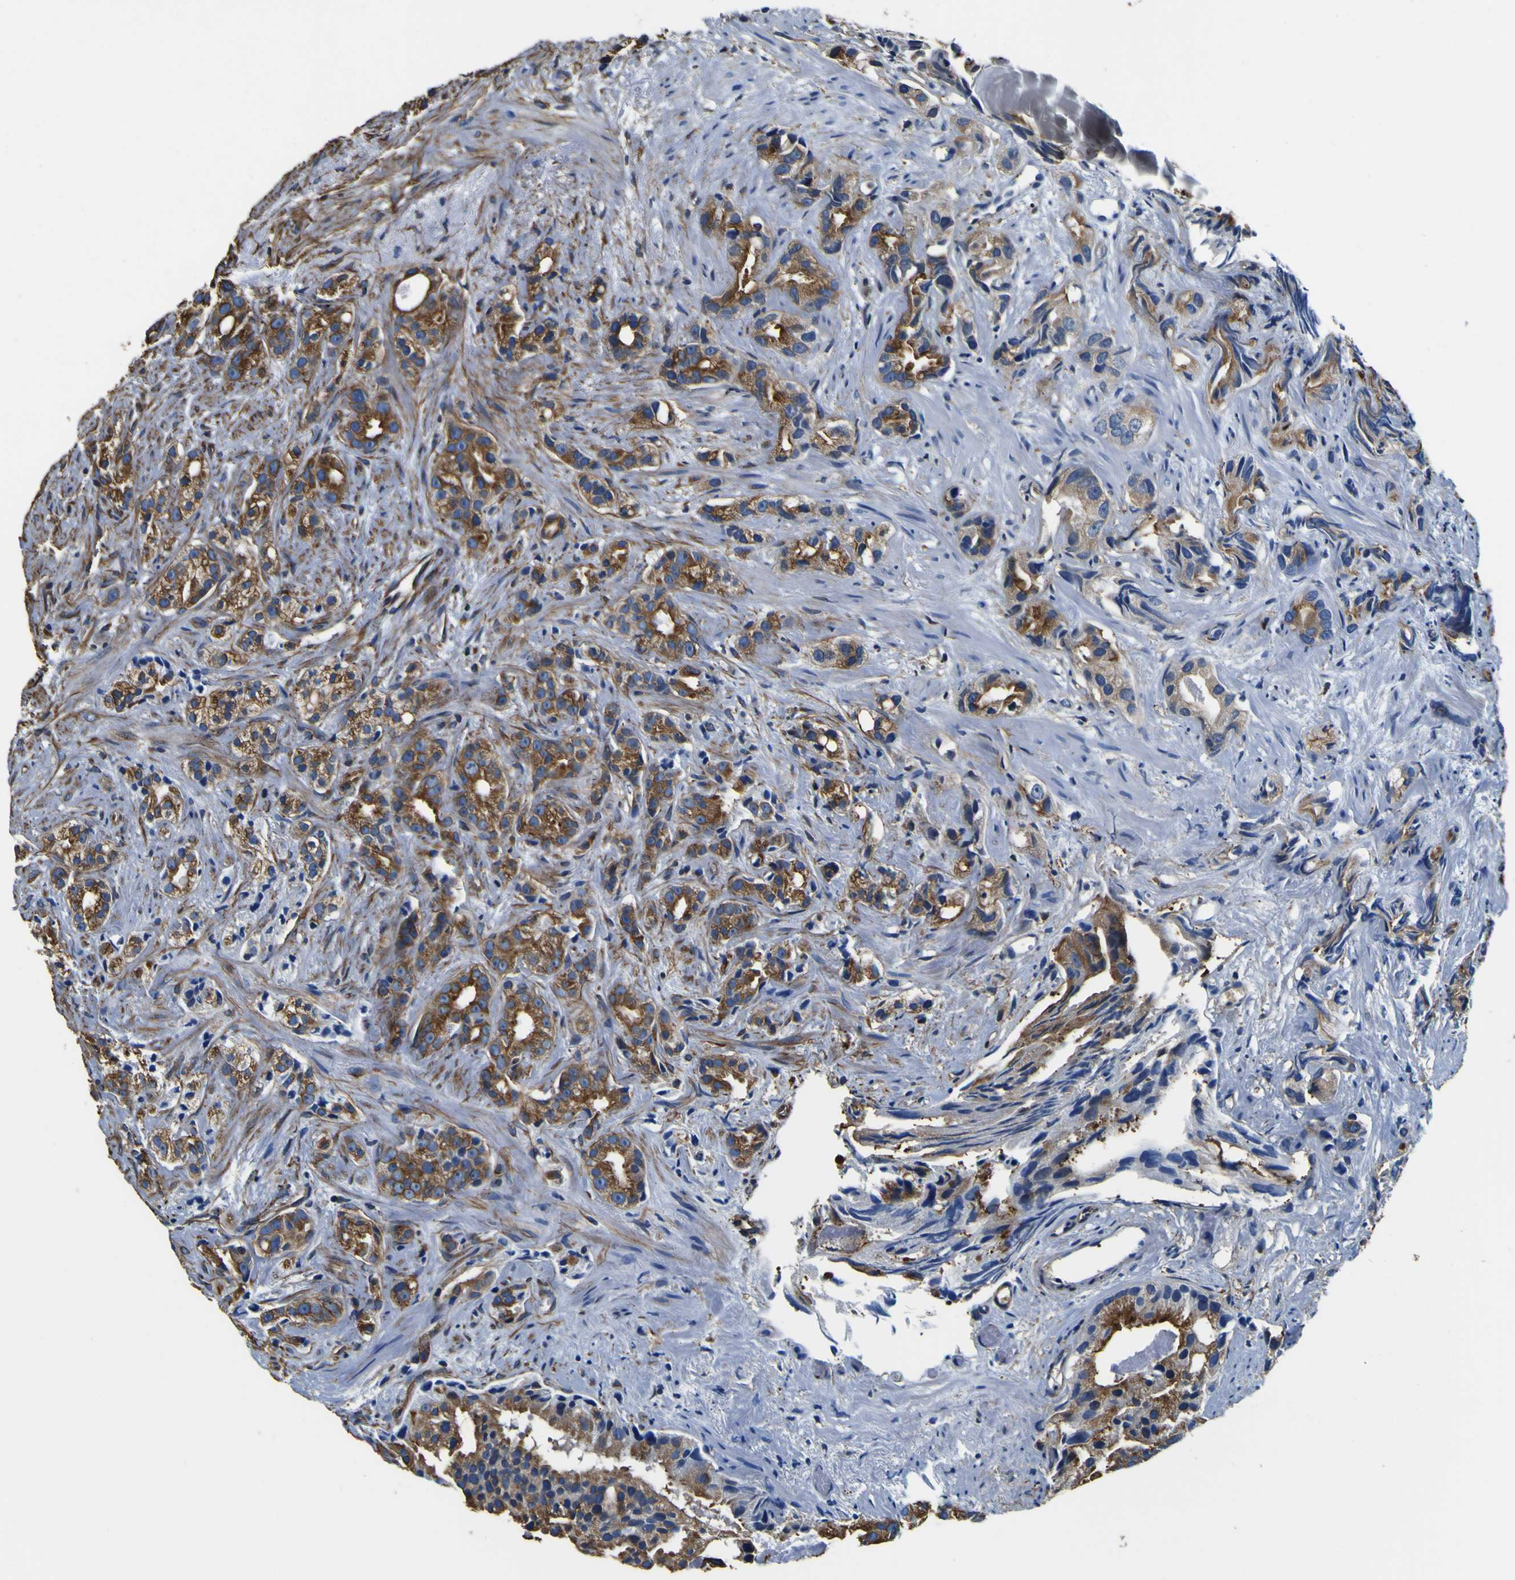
{"staining": {"intensity": "moderate", "quantity": ">75%", "location": "cytoplasmic/membranous"}, "tissue": "prostate cancer", "cell_type": "Tumor cells", "image_type": "cancer", "snomed": [{"axis": "morphology", "description": "Adenocarcinoma, Low grade"}, {"axis": "topography", "description": "Prostate"}], "caption": "The photomicrograph reveals a brown stain indicating the presence of a protein in the cytoplasmic/membranous of tumor cells in low-grade adenocarcinoma (prostate). Using DAB (3,3'-diaminobenzidine) (brown) and hematoxylin (blue) stains, captured at high magnification using brightfield microscopy.", "gene": "TUBA1B", "patient": {"sex": "male", "age": 89}}